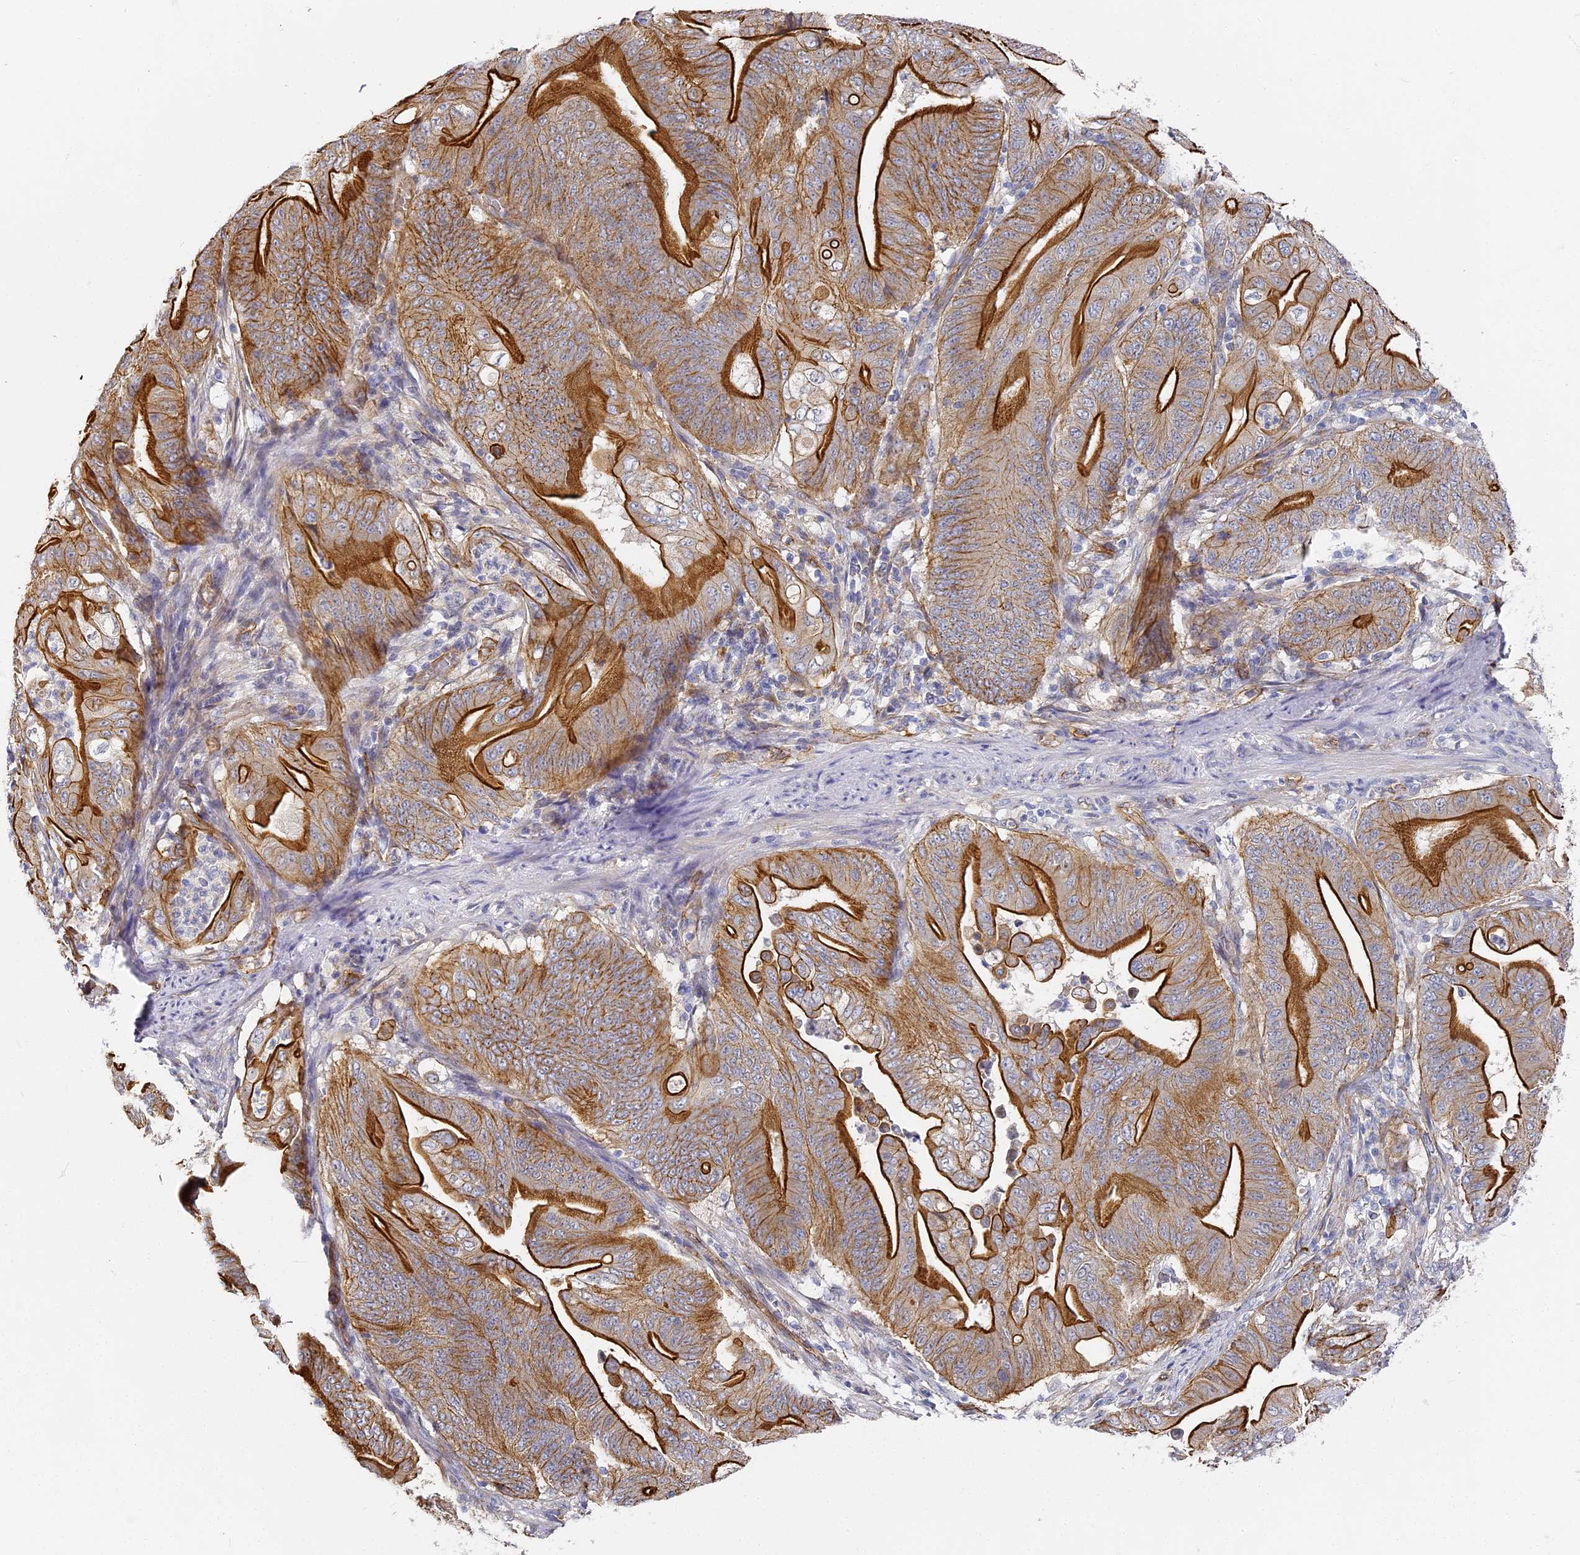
{"staining": {"intensity": "strong", "quantity": "25%-75%", "location": "cytoplasmic/membranous"}, "tissue": "stomach cancer", "cell_type": "Tumor cells", "image_type": "cancer", "snomed": [{"axis": "morphology", "description": "Adenocarcinoma, NOS"}, {"axis": "topography", "description": "Stomach"}], "caption": "Tumor cells display strong cytoplasmic/membranous staining in about 25%-75% of cells in stomach cancer.", "gene": "CCDC30", "patient": {"sex": "female", "age": 73}}